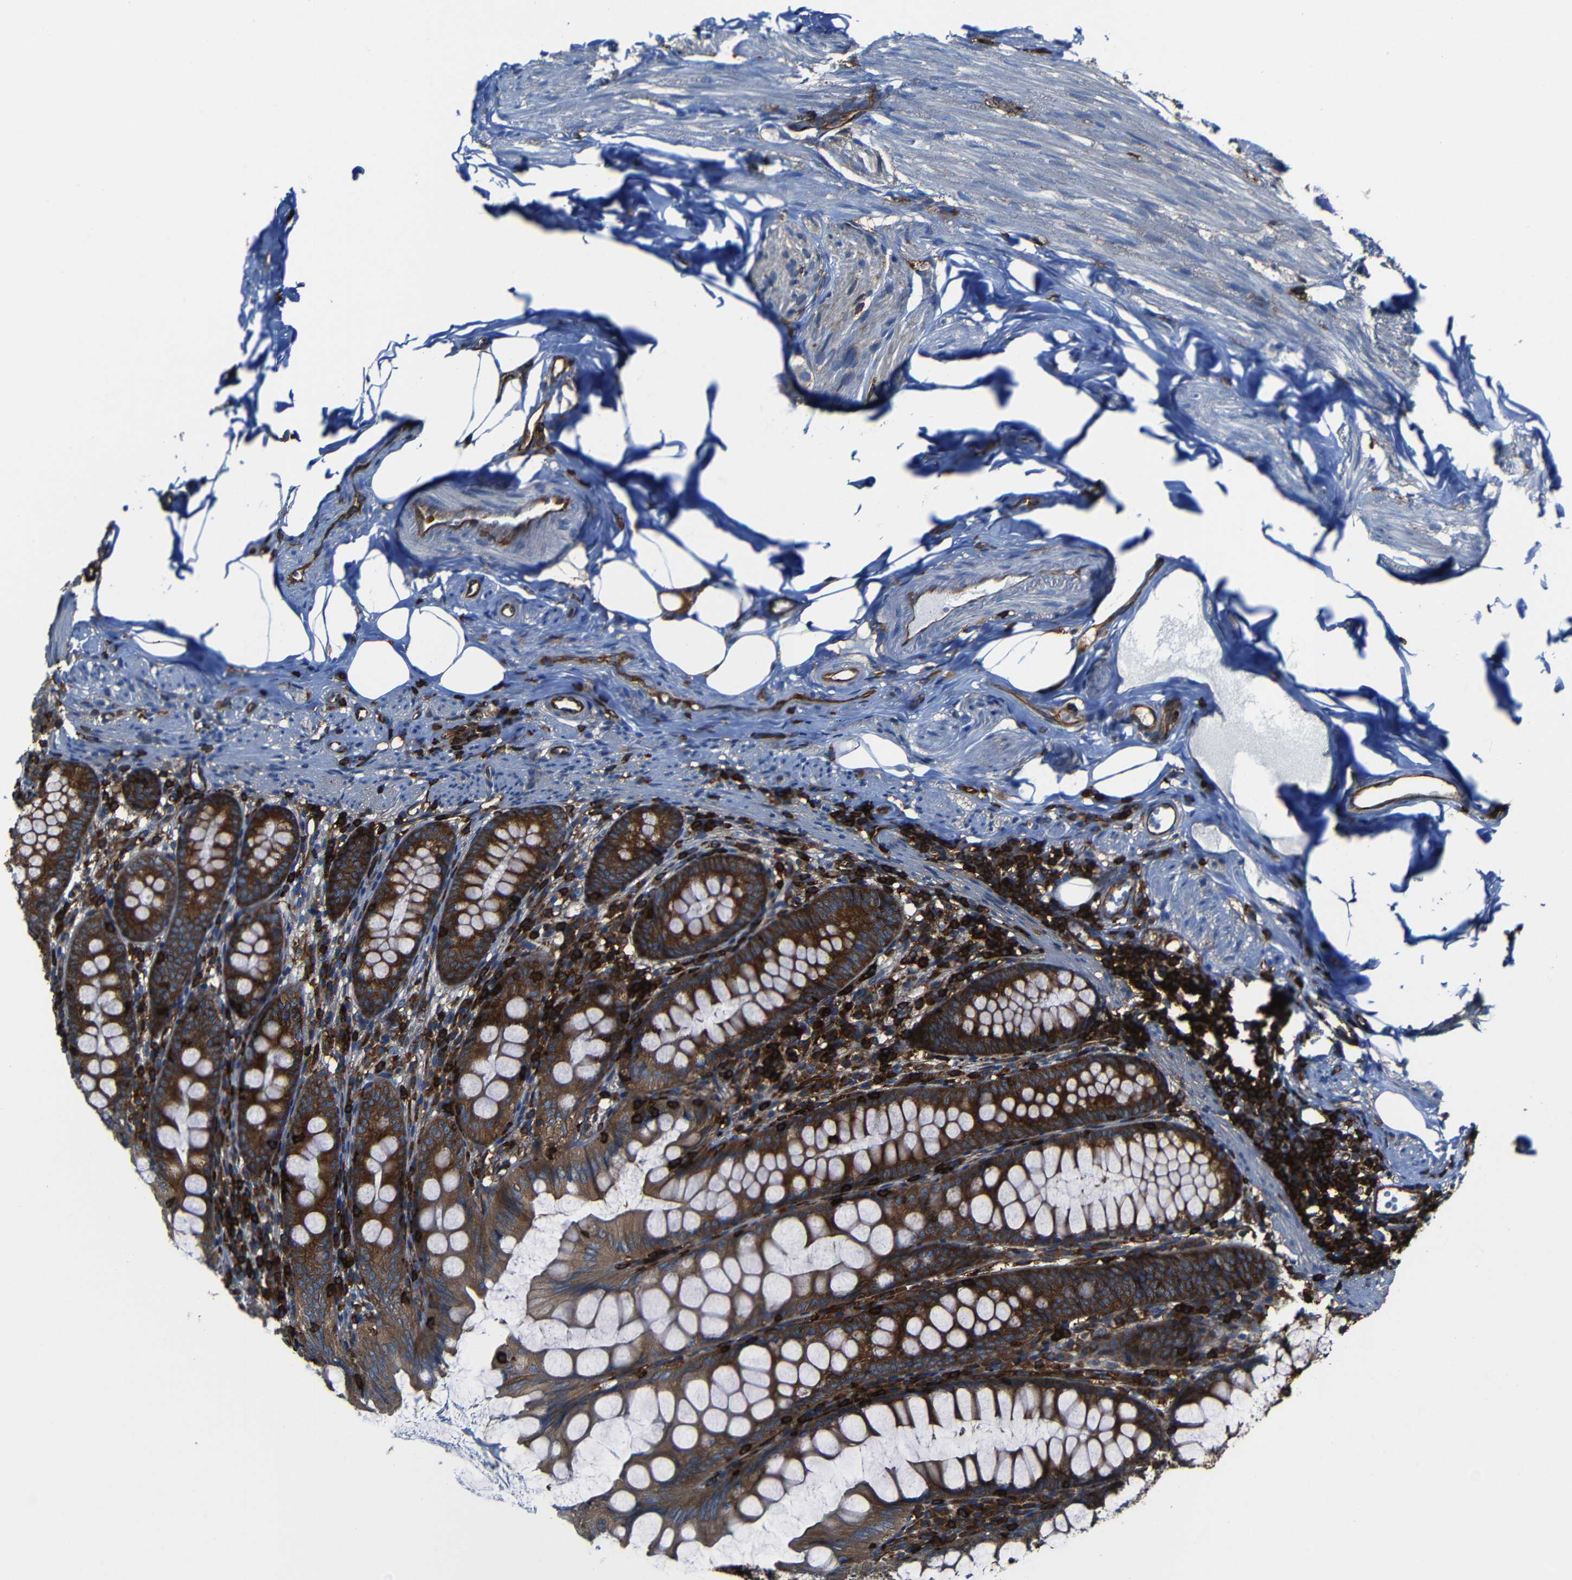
{"staining": {"intensity": "strong", "quantity": ">75%", "location": "cytoplasmic/membranous"}, "tissue": "appendix", "cell_type": "Glandular cells", "image_type": "normal", "snomed": [{"axis": "morphology", "description": "Normal tissue, NOS"}, {"axis": "topography", "description": "Appendix"}], "caption": "Strong cytoplasmic/membranous expression is appreciated in approximately >75% of glandular cells in normal appendix.", "gene": "ARHGEF1", "patient": {"sex": "female", "age": 77}}